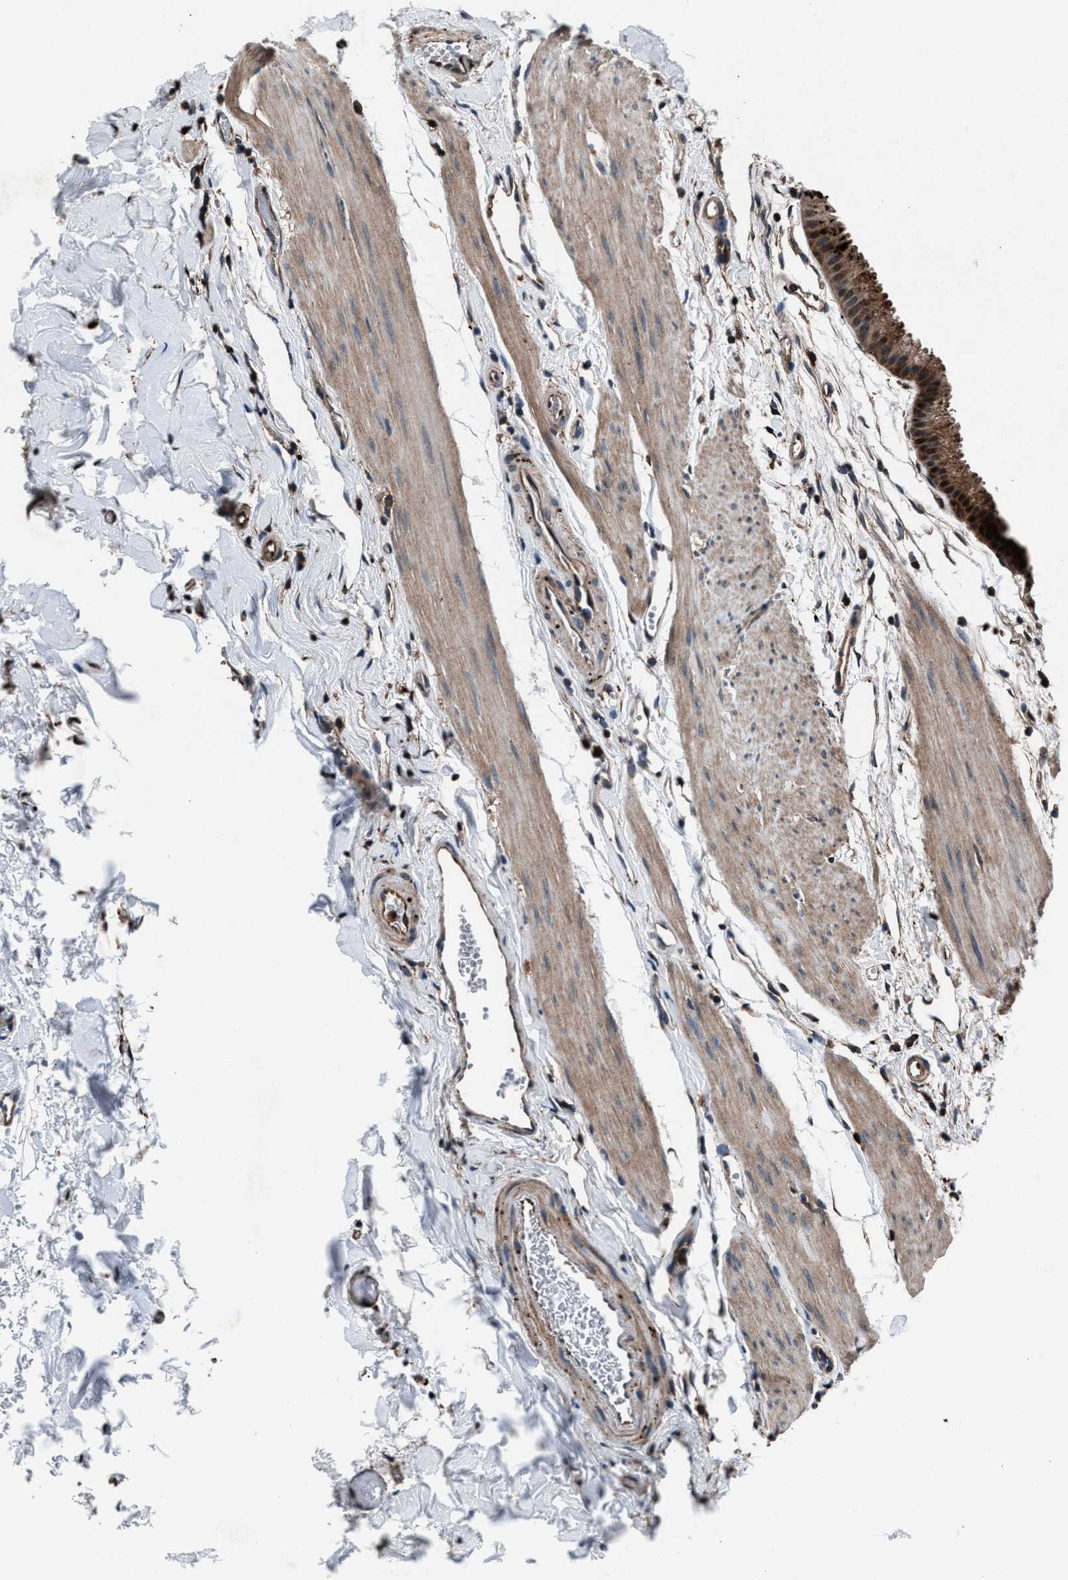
{"staining": {"intensity": "moderate", "quantity": ">75%", "location": "cytoplasmic/membranous"}, "tissue": "gallbladder", "cell_type": "Glandular cells", "image_type": "normal", "snomed": [{"axis": "morphology", "description": "Normal tissue, NOS"}, {"axis": "topography", "description": "Gallbladder"}], "caption": "A brown stain shows moderate cytoplasmic/membranous expression of a protein in glandular cells of benign gallbladder.", "gene": "MFSD11", "patient": {"sex": "female", "age": 64}}